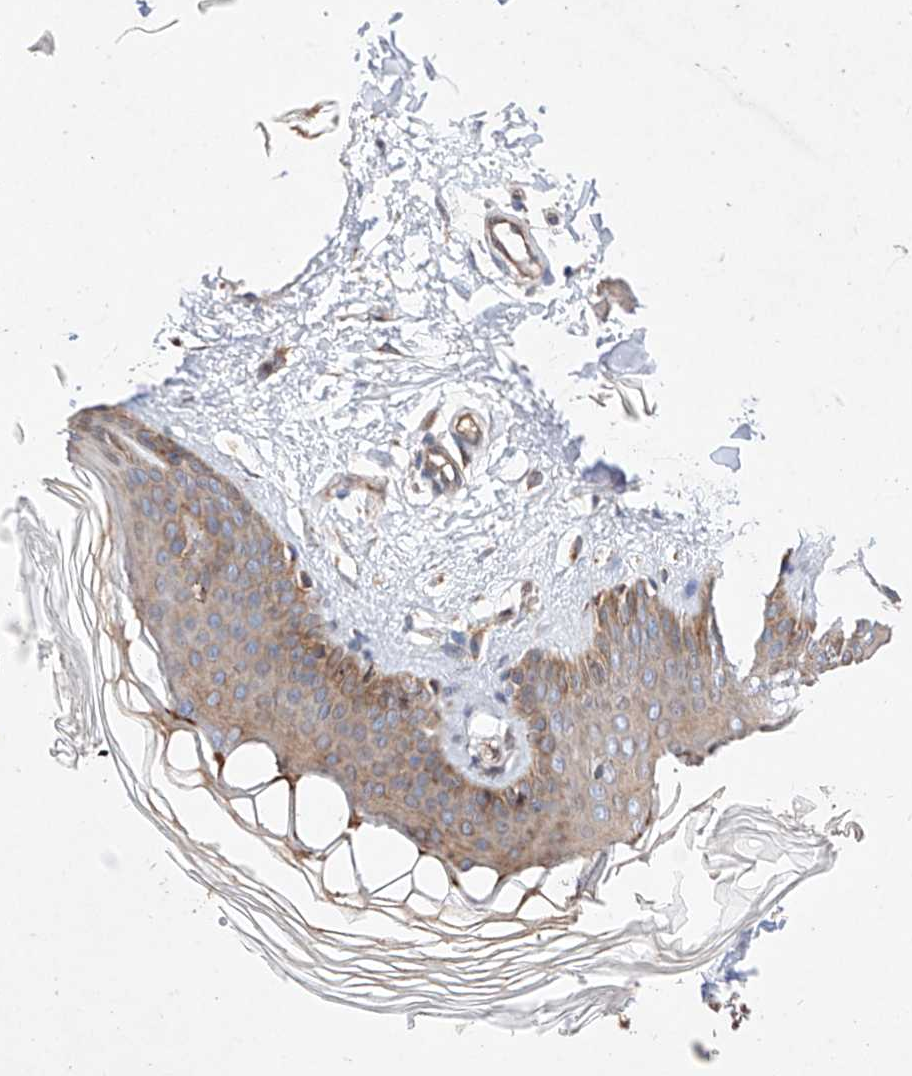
{"staining": {"intensity": "moderate", "quantity": ">75%", "location": "cytoplasmic/membranous"}, "tissue": "skin", "cell_type": "Fibroblasts", "image_type": "normal", "snomed": [{"axis": "morphology", "description": "Normal tissue, NOS"}, {"axis": "topography", "description": "Skin"}], "caption": "A medium amount of moderate cytoplasmic/membranous positivity is present in about >75% of fibroblasts in normal skin.", "gene": "ATP9B", "patient": {"sex": "female", "age": 27}}